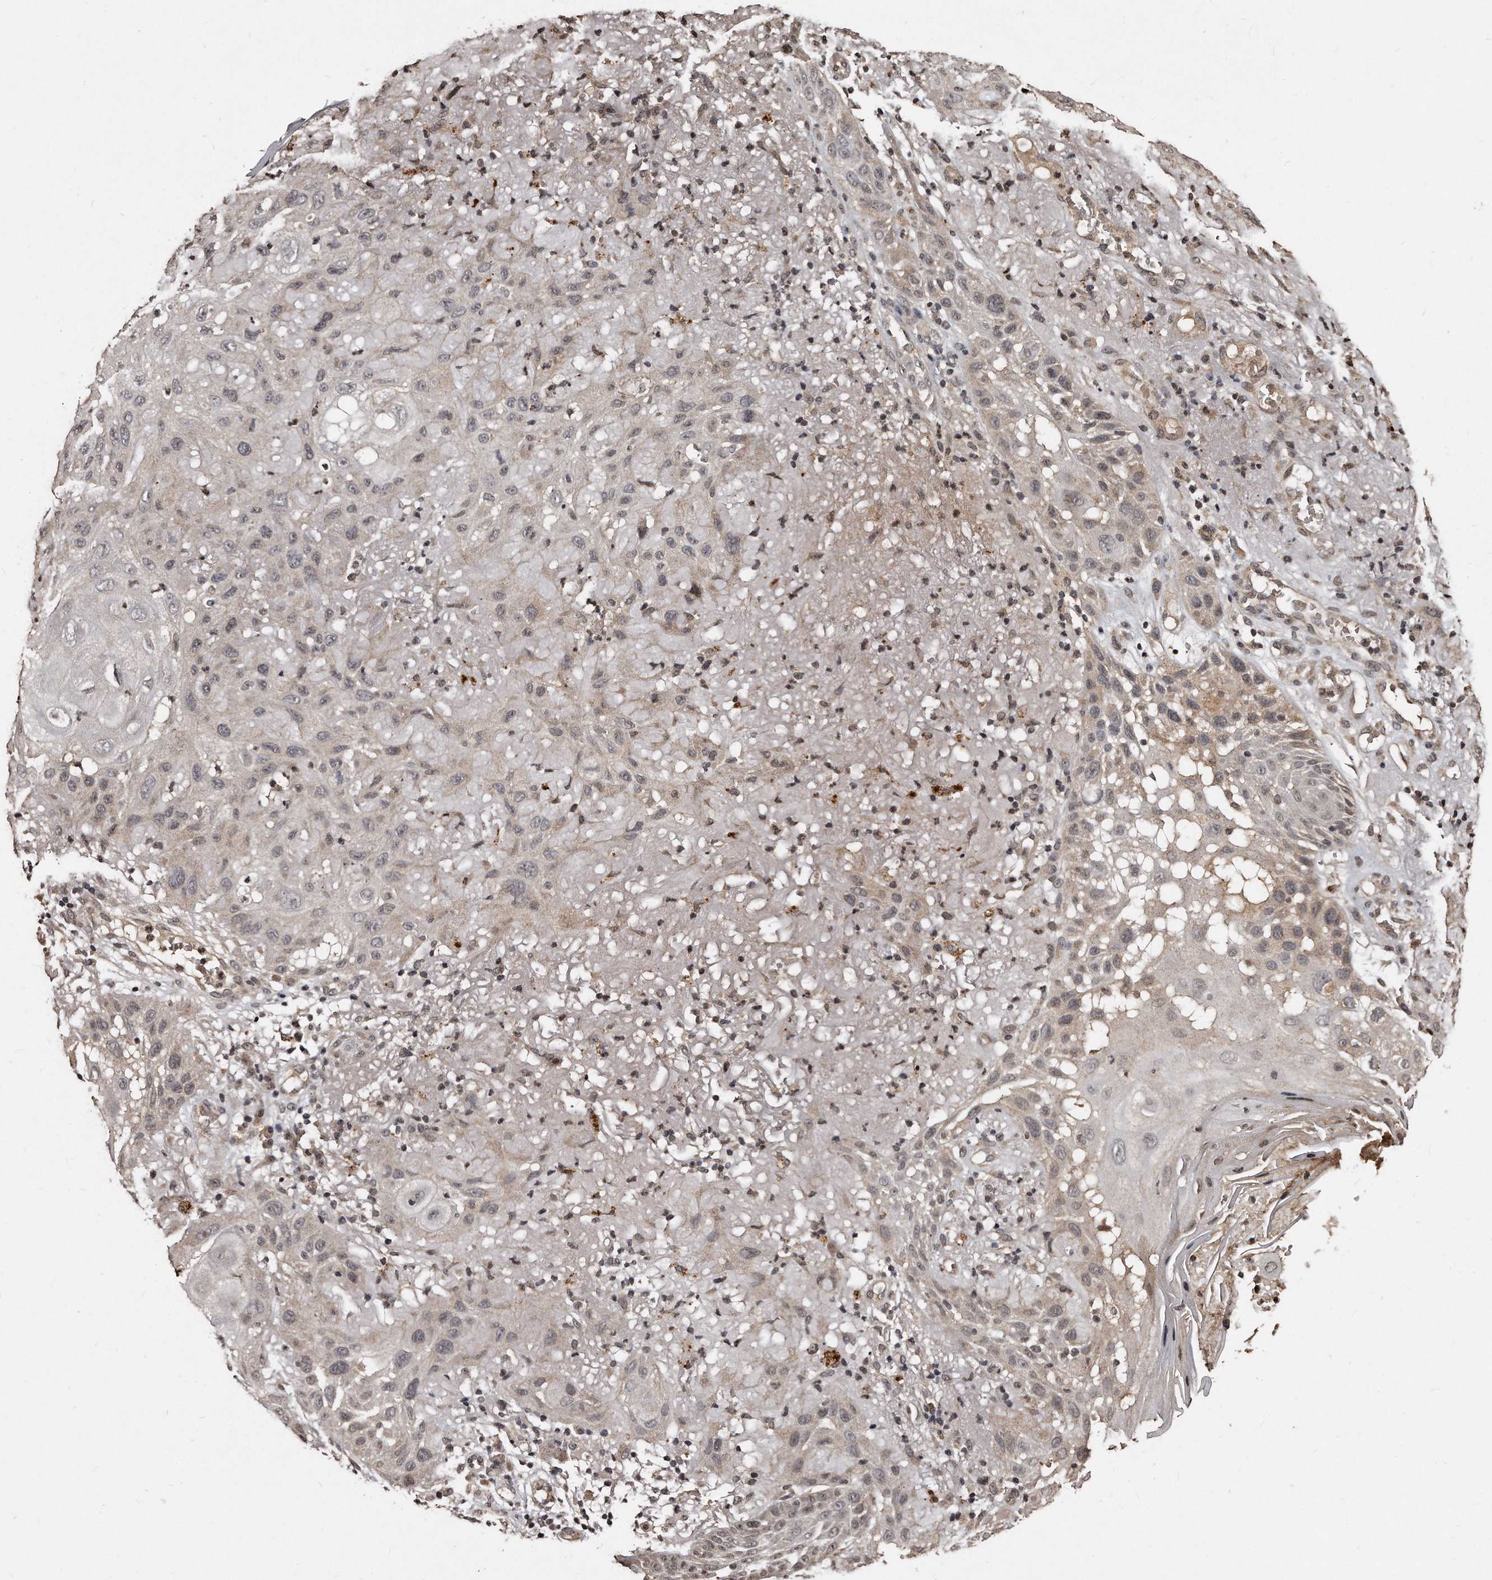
{"staining": {"intensity": "weak", "quantity": "<25%", "location": "cytoplasmic/membranous"}, "tissue": "skin cancer", "cell_type": "Tumor cells", "image_type": "cancer", "snomed": [{"axis": "morphology", "description": "Normal tissue, NOS"}, {"axis": "morphology", "description": "Squamous cell carcinoma, NOS"}, {"axis": "topography", "description": "Skin"}], "caption": "IHC micrograph of skin squamous cell carcinoma stained for a protein (brown), which exhibits no expression in tumor cells.", "gene": "TSHR", "patient": {"sex": "female", "age": 96}}